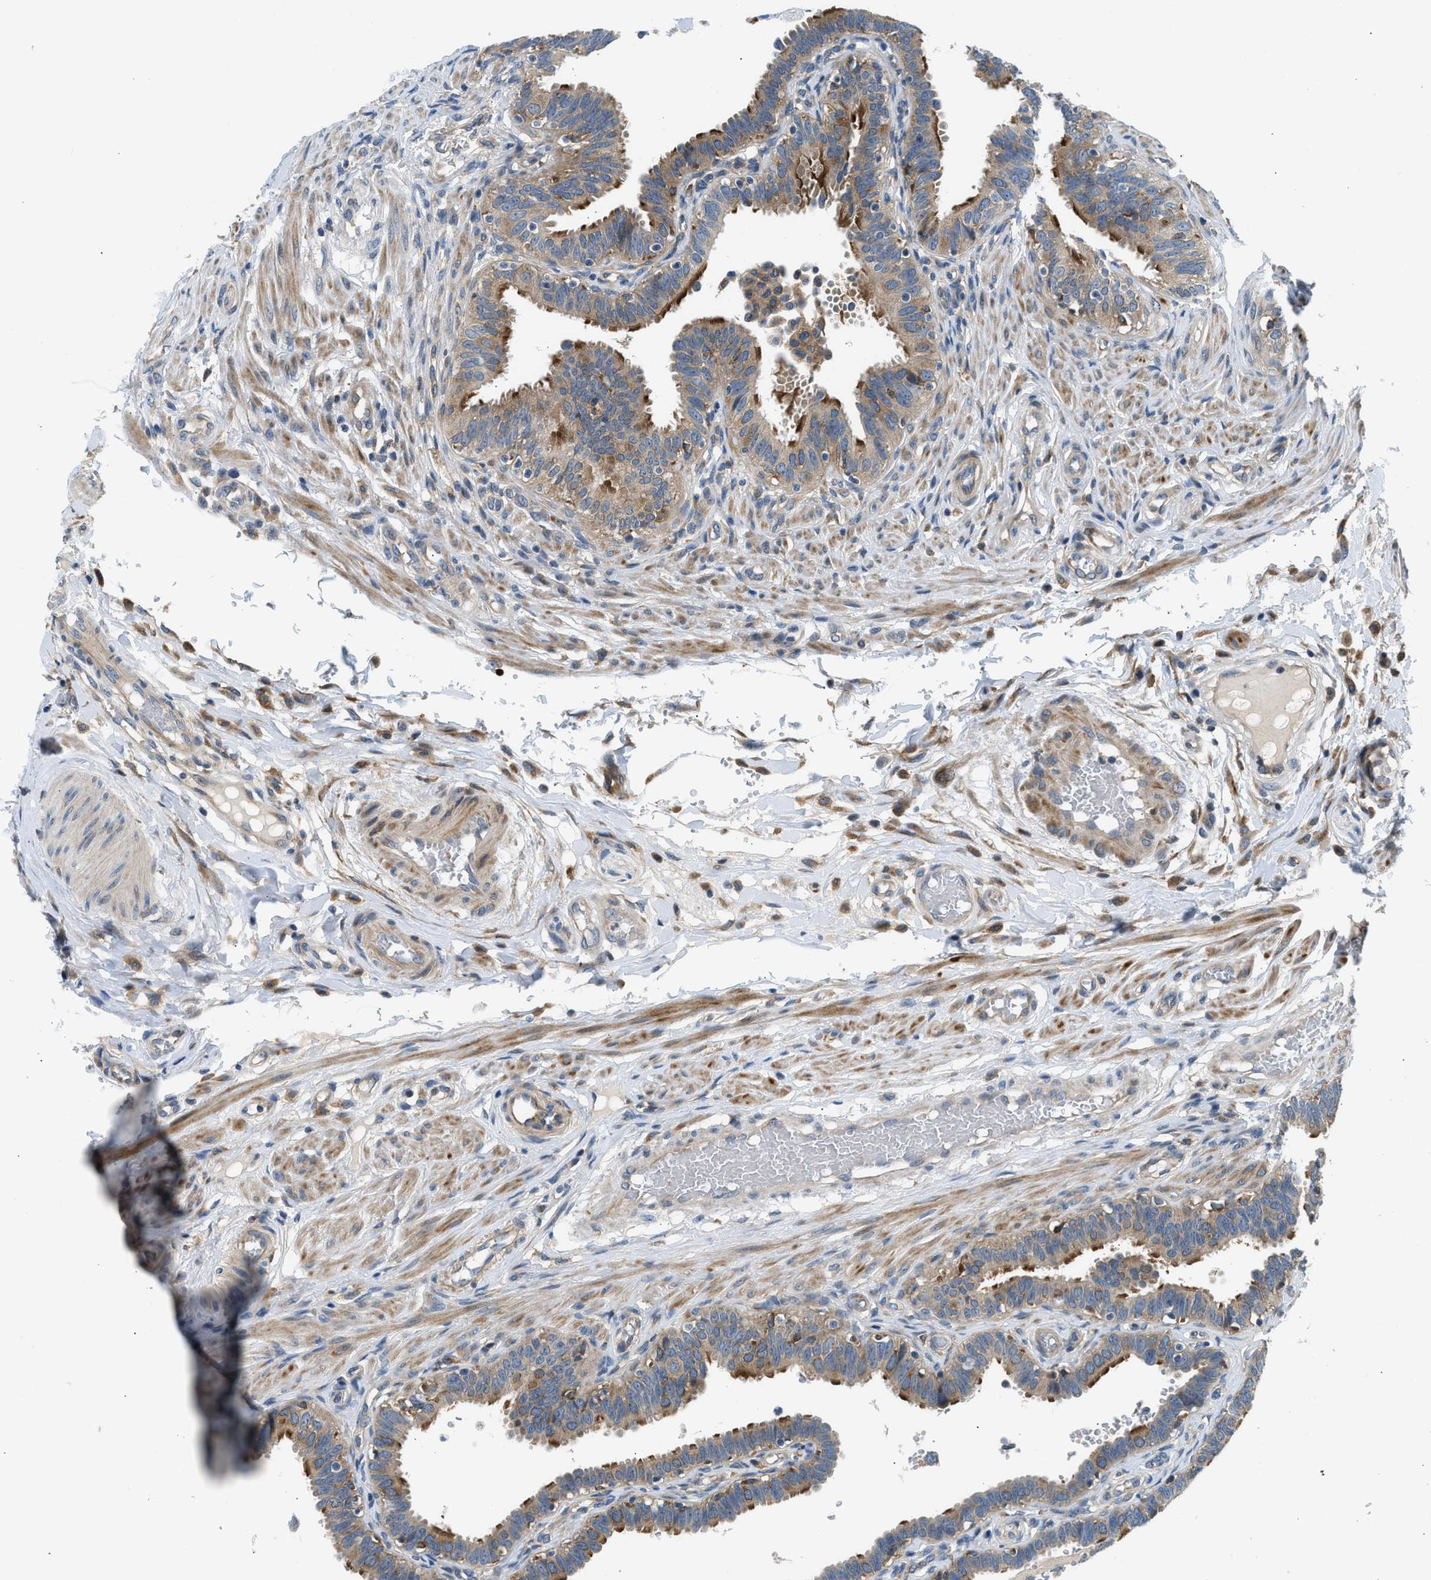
{"staining": {"intensity": "moderate", "quantity": ">75%", "location": "cytoplasmic/membranous"}, "tissue": "fallopian tube", "cell_type": "Glandular cells", "image_type": "normal", "snomed": [{"axis": "morphology", "description": "Normal tissue, NOS"}, {"axis": "topography", "description": "Fallopian tube"}, {"axis": "topography", "description": "Placenta"}], "caption": "Moderate cytoplasmic/membranous positivity for a protein is seen in approximately >75% of glandular cells of unremarkable fallopian tube using IHC.", "gene": "LPIN2", "patient": {"sex": "female", "age": 34}}